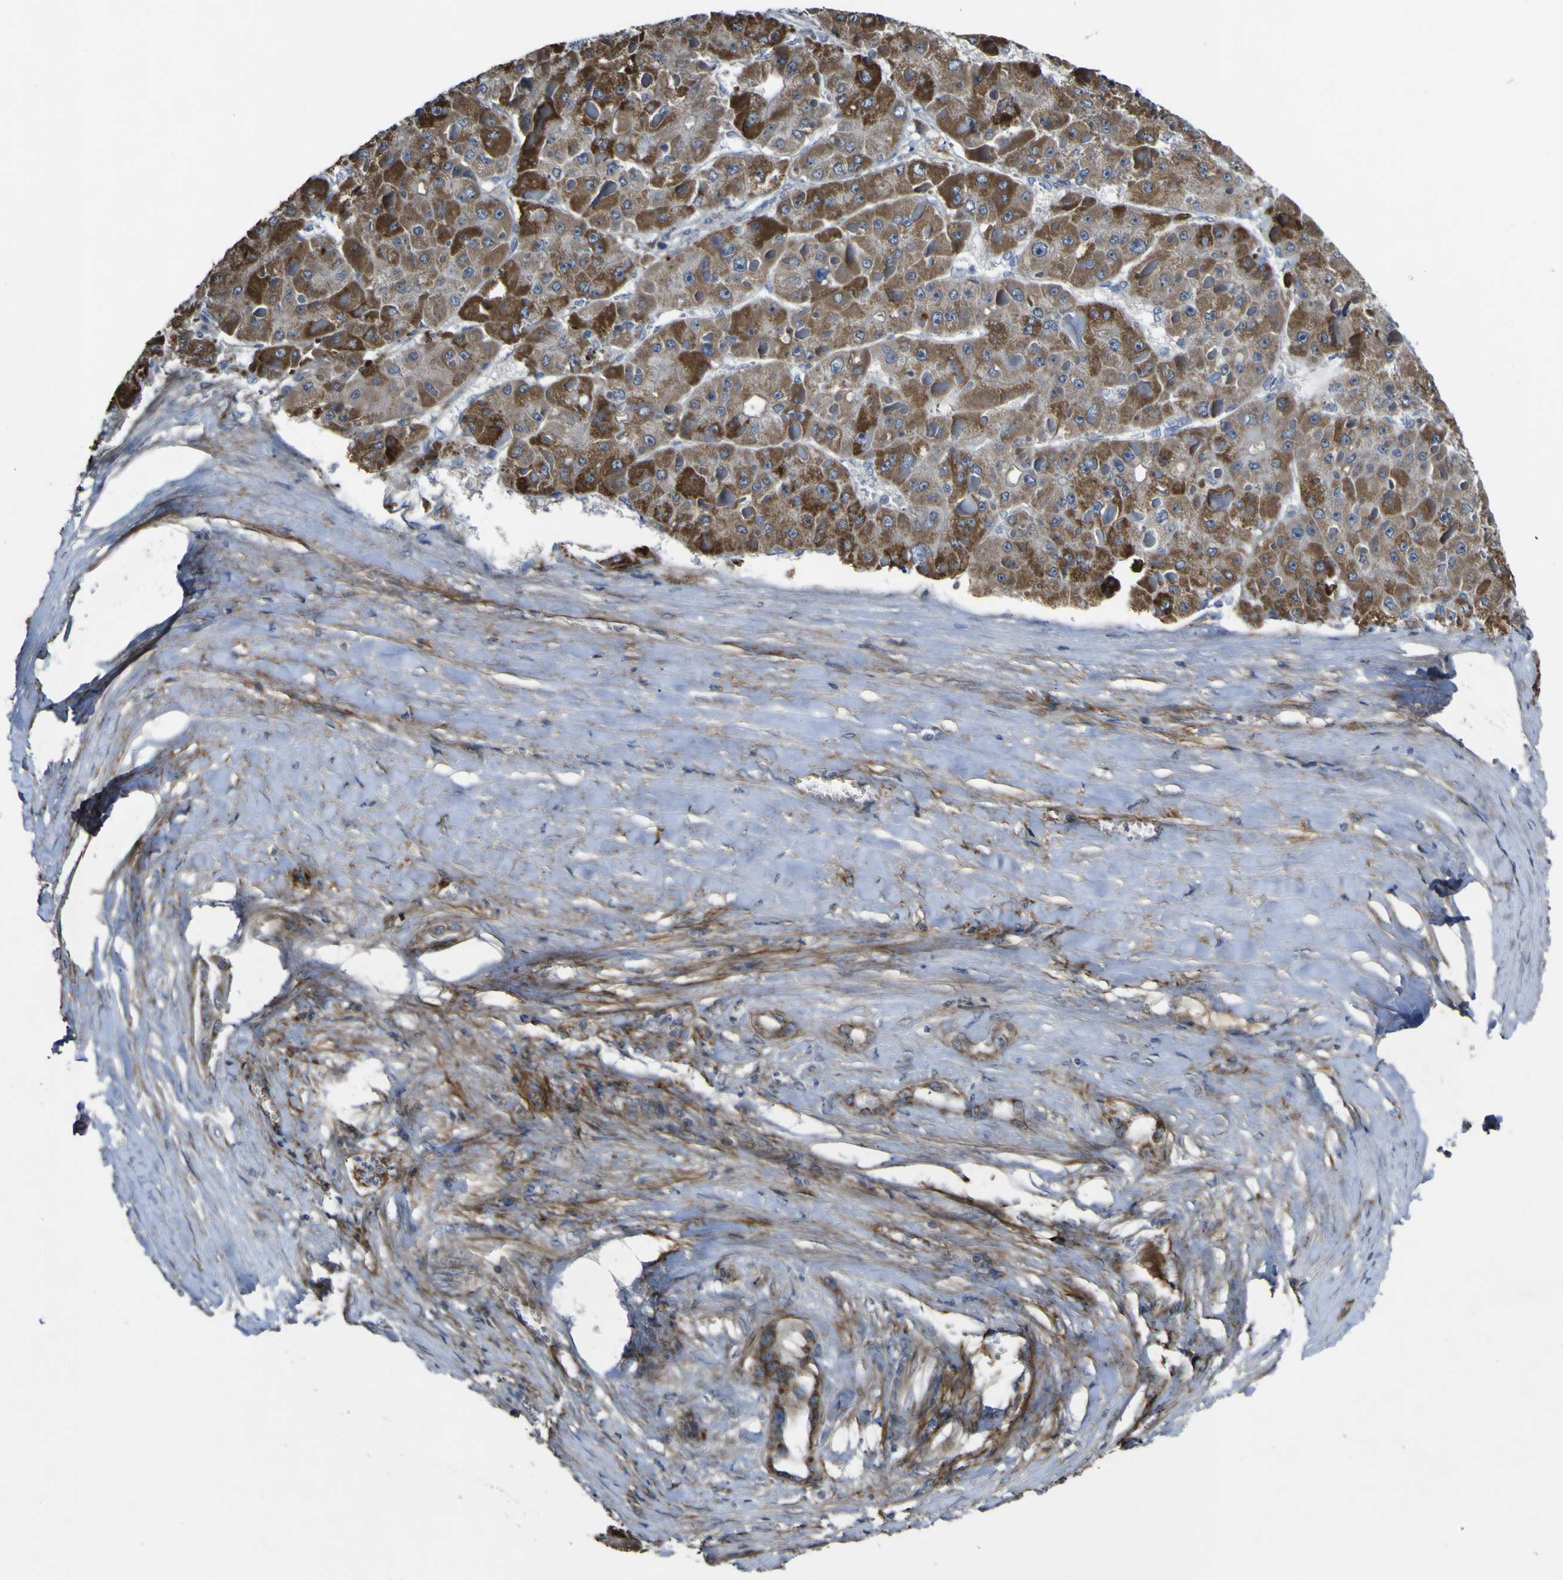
{"staining": {"intensity": "moderate", "quantity": ">75%", "location": "cytoplasmic/membranous"}, "tissue": "liver cancer", "cell_type": "Tumor cells", "image_type": "cancer", "snomed": [{"axis": "morphology", "description": "Carcinoma, Hepatocellular, NOS"}, {"axis": "topography", "description": "Liver"}], "caption": "Immunohistochemical staining of hepatocellular carcinoma (liver) demonstrates medium levels of moderate cytoplasmic/membranous protein staining in about >75% of tumor cells. Nuclei are stained in blue.", "gene": "GPLD1", "patient": {"sex": "female", "age": 73}}